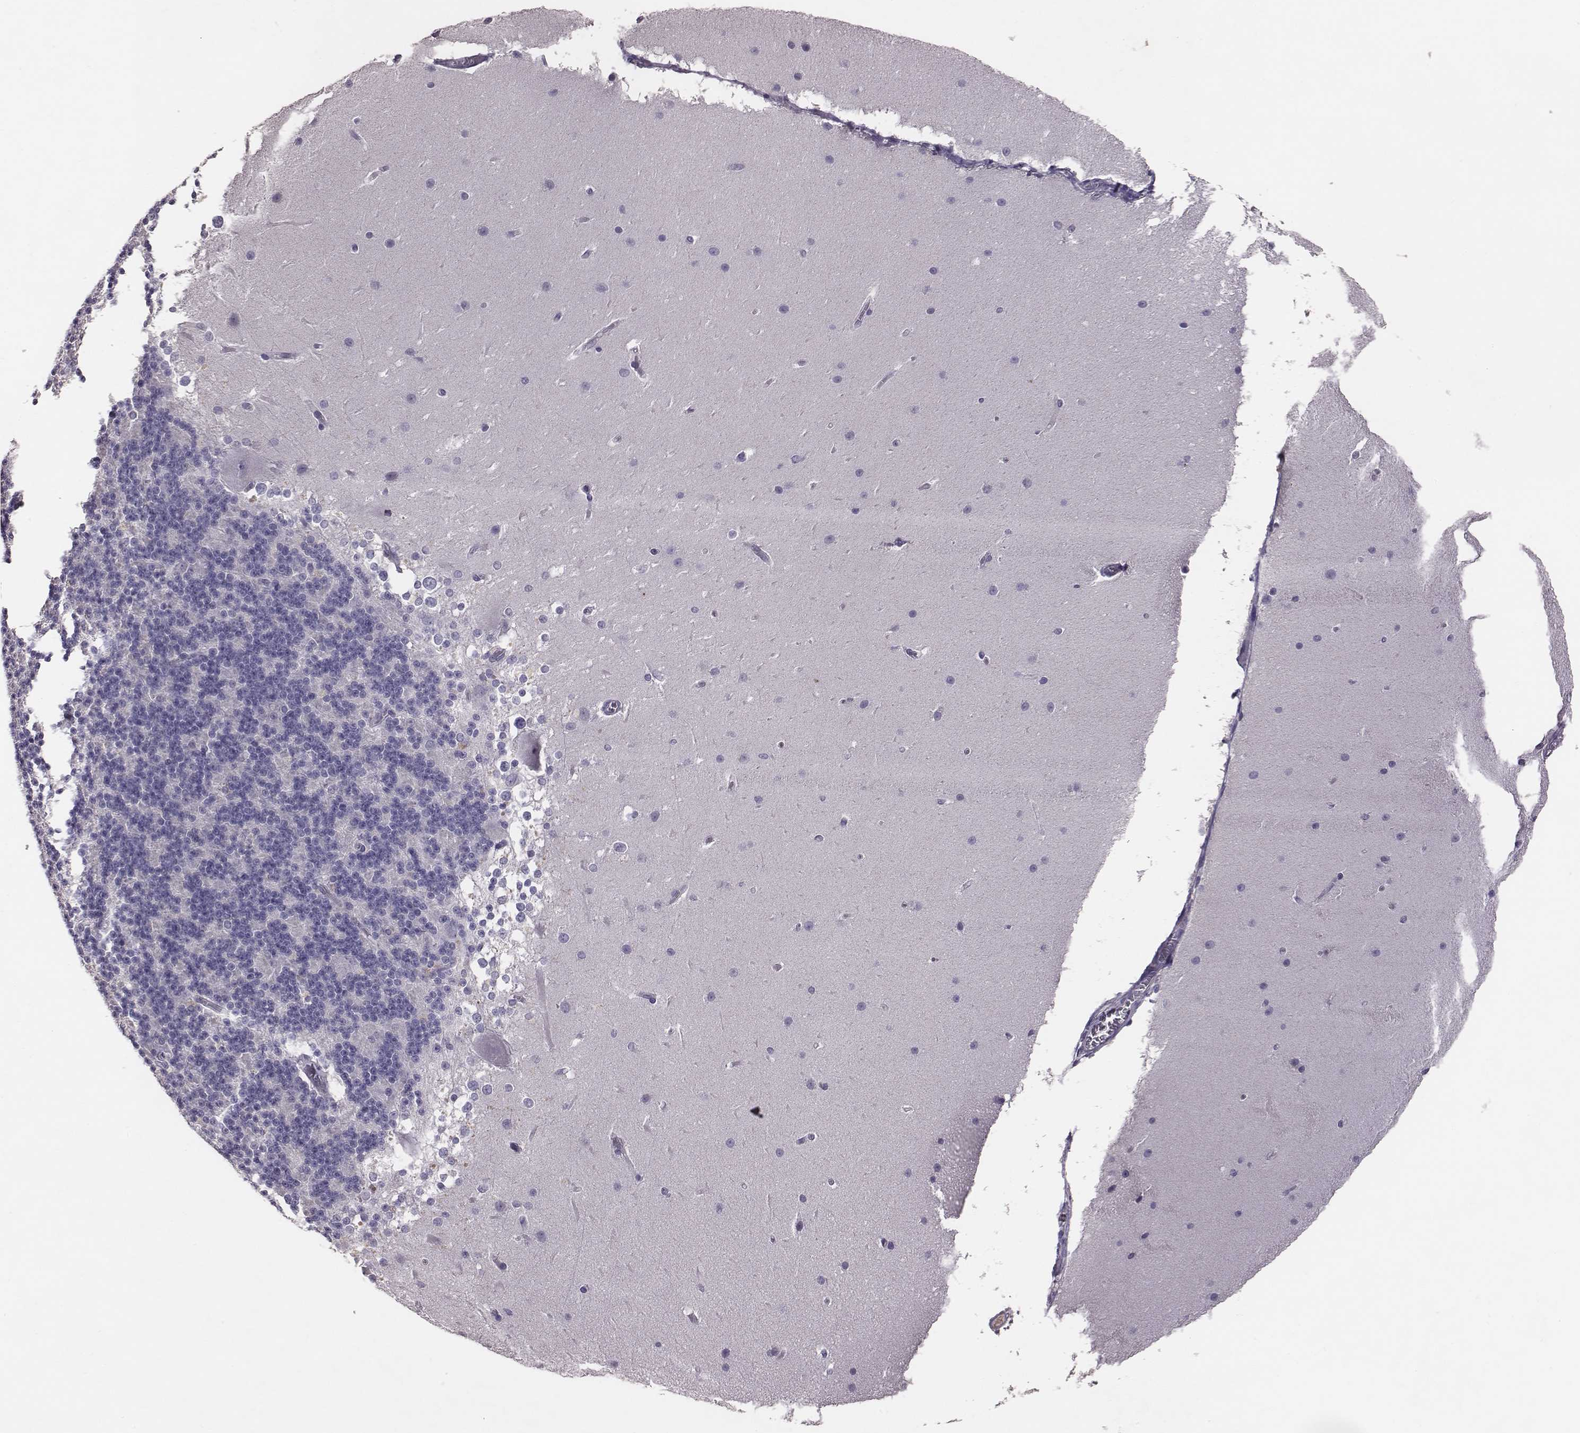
{"staining": {"intensity": "negative", "quantity": "none", "location": "none"}, "tissue": "cerebellum", "cell_type": "Cells in granular layer", "image_type": "normal", "snomed": [{"axis": "morphology", "description": "Normal tissue, NOS"}, {"axis": "topography", "description": "Cerebellum"}], "caption": "This is a image of immunohistochemistry staining of benign cerebellum, which shows no expression in cells in granular layer. (DAB immunohistochemistry (IHC) with hematoxylin counter stain).", "gene": "EN1", "patient": {"sex": "female", "age": 19}}